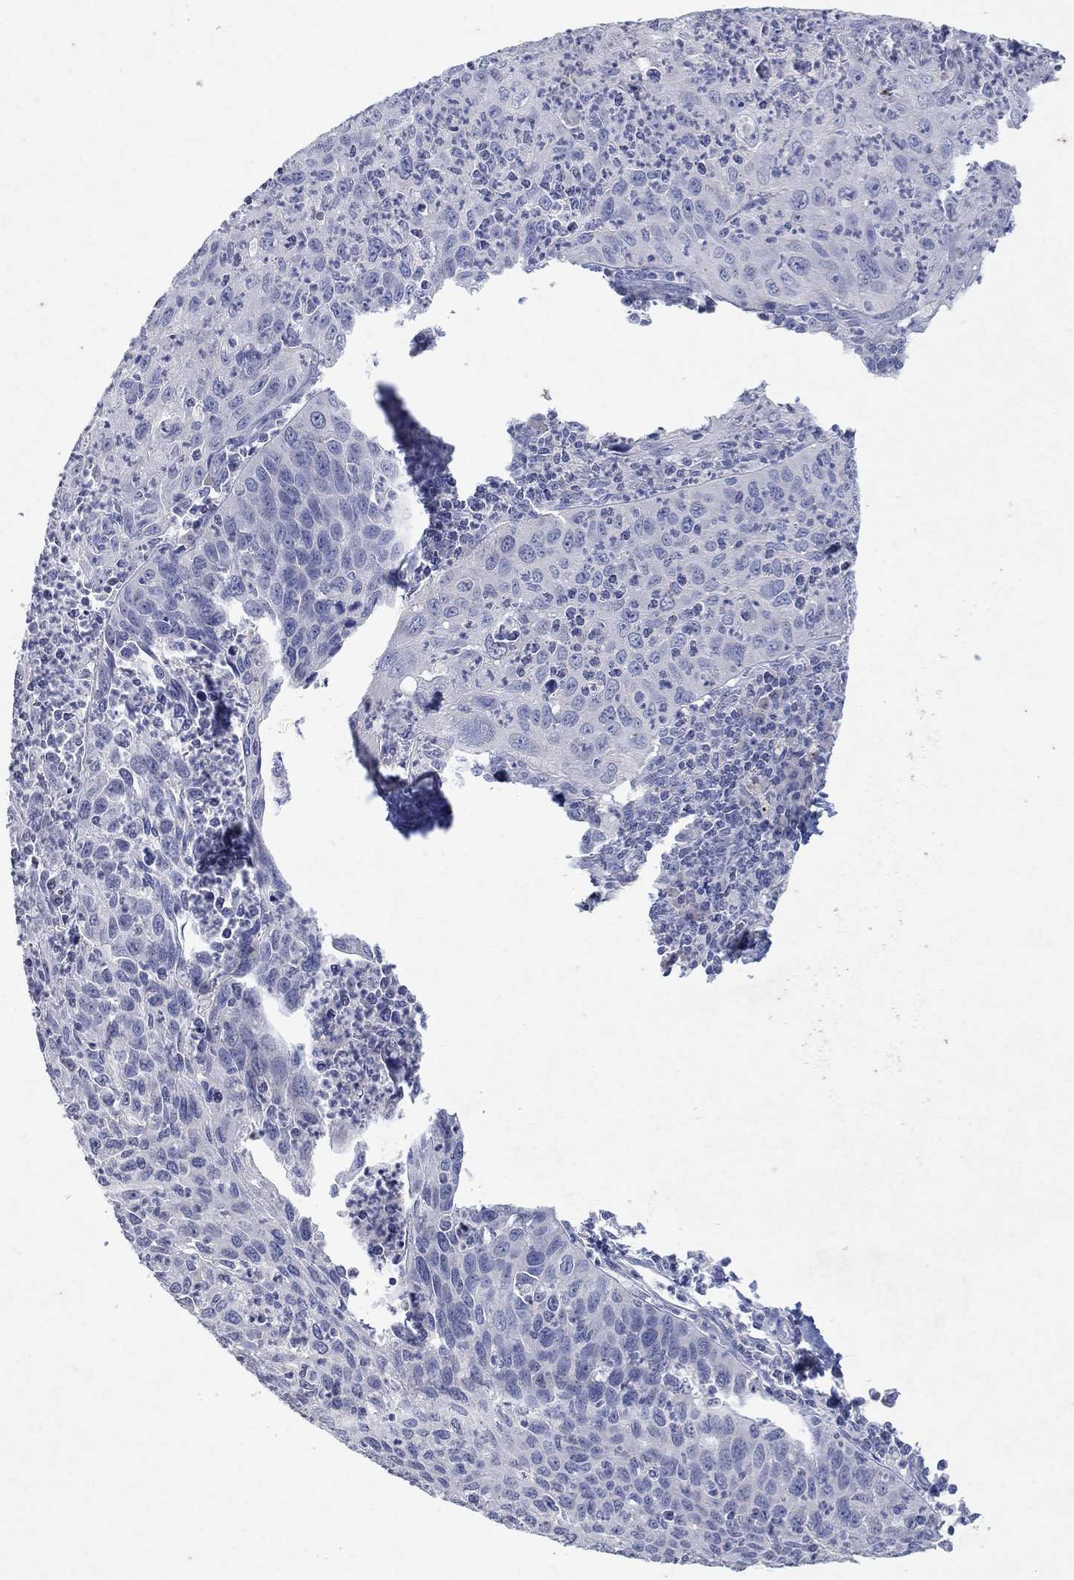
{"staining": {"intensity": "negative", "quantity": "none", "location": "none"}, "tissue": "cervical cancer", "cell_type": "Tumor cells", "image_type": "cancer", "snomed": [{"axis": "morphology", "description": "Squamous cell carcinoma, NOS"}, {"axis": "topography", "description": "Cervix"}], "caption": "Immunohistochemistry of human cervical cancer (squamous cell carcinoma) reveals no staining in tumor cells.", "gene": "KRT40", "patient": {"sex": "female", "age": 26}}